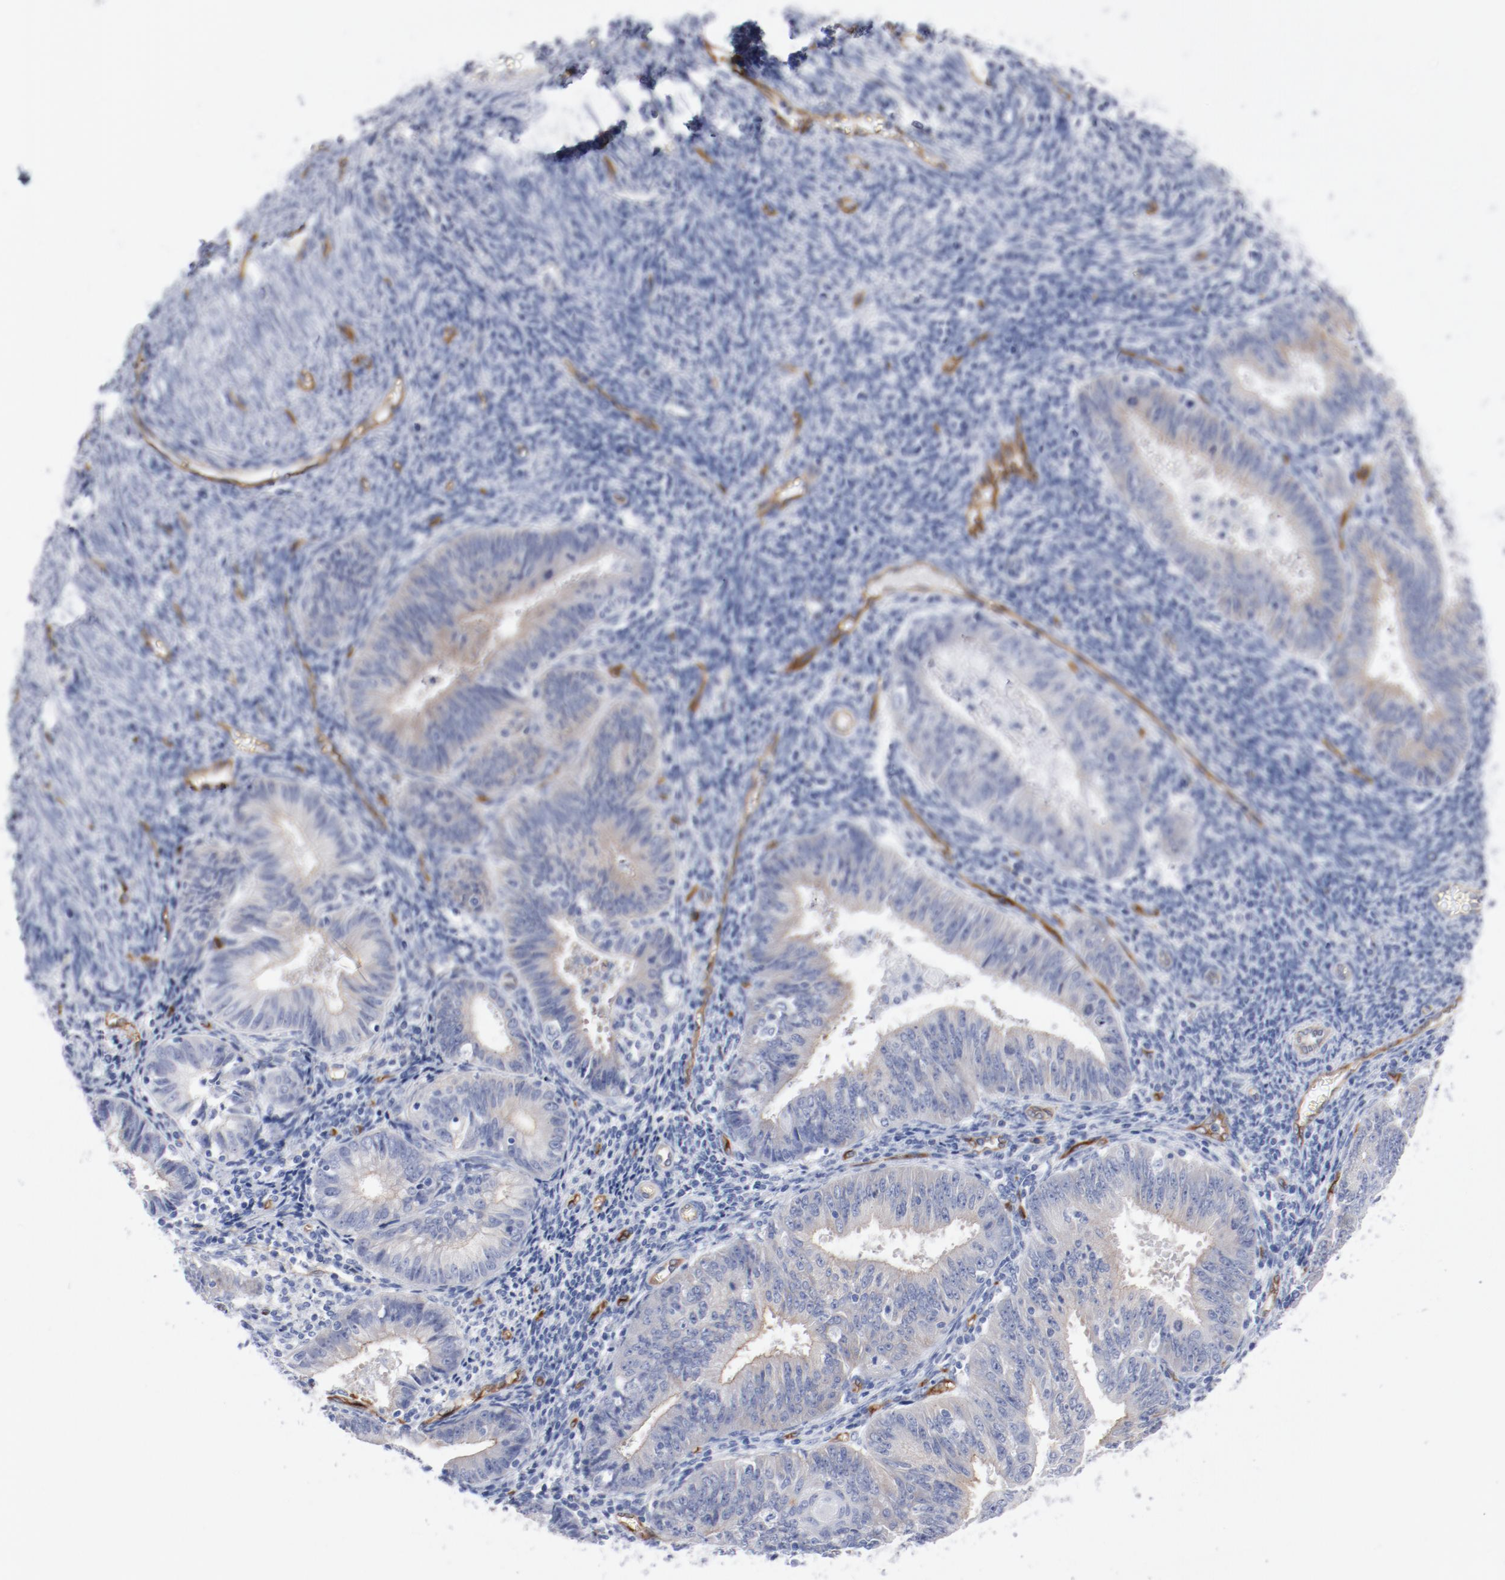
{"staining": {"intensity": "moderate", "quantity": ">75%", "location": "cytoplasmic/membranous"}, "tissue": "endometrial cancer", "cell_type": "Tumor cells", "image_type": "cancer", "snomed": [{"axis": "morphology", "description": "Adenocarcinoma, NOS"}, {"axis": "topography", "description": "Endometrium"}], "caption": "Moderate cytoplasmic/membranous protein staining is present in approximately >75% of tumor cells in endometrial cancer (adenocarcinoma).", "gene": "SHANK3", "patient": {"sex": "female", "age": 42}}